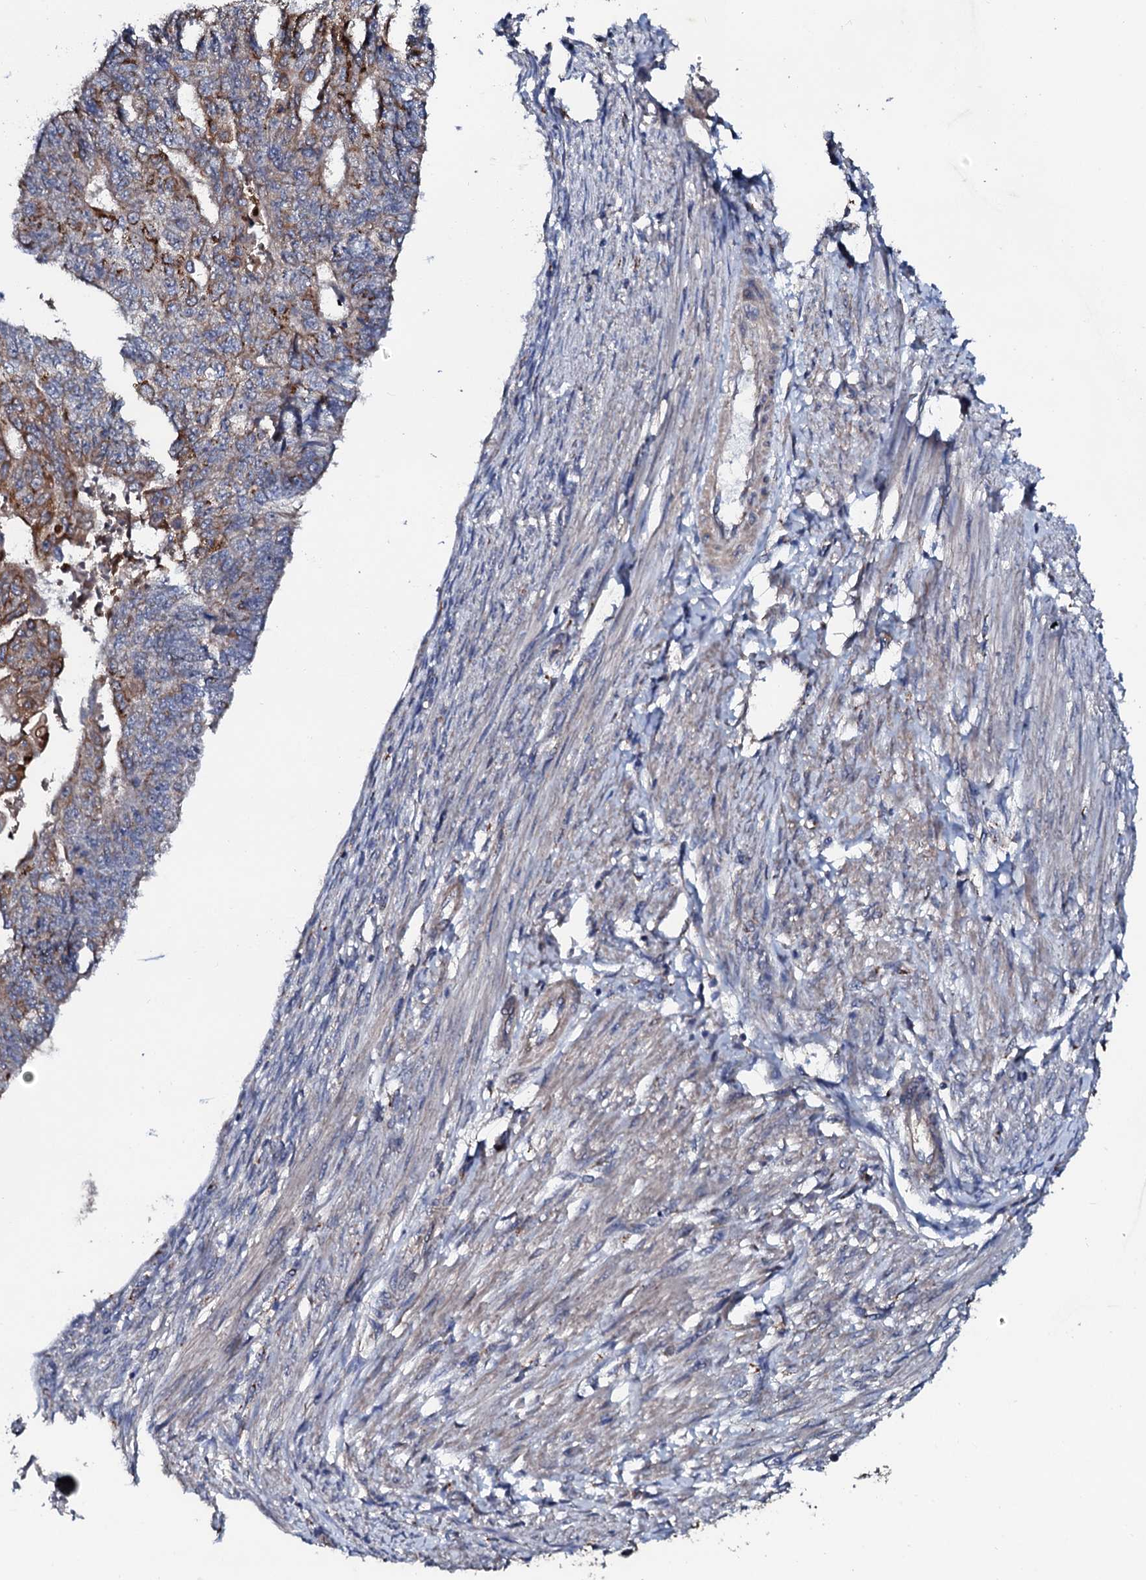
{"staining": {"intensity": "moderate", "quantity": "25%-75%", "location": "cytoplasmic/membranous"}, "tissue": "endometrial cancer", "cell_type": "Tumor cells", "image_type": "cancer", "snomed": [{"axis": "morphology", "description": "Adenocarcinoma, NOS"}, {"axis": "topography", "description": "Endometrium"}], "caption": "IHC of adenocarcinoma (endometrial) exhibits medium levels of moderate cytoplasmic/membranous expression in approximately 25%-75% of tumor cells. The staining is performed using DAB brown chromogen to label protein expression. The nuclei are counter-stained blue using hematoxylin.", "gene": "GLCE", "patient": {"sex": "female", "age": 32}}